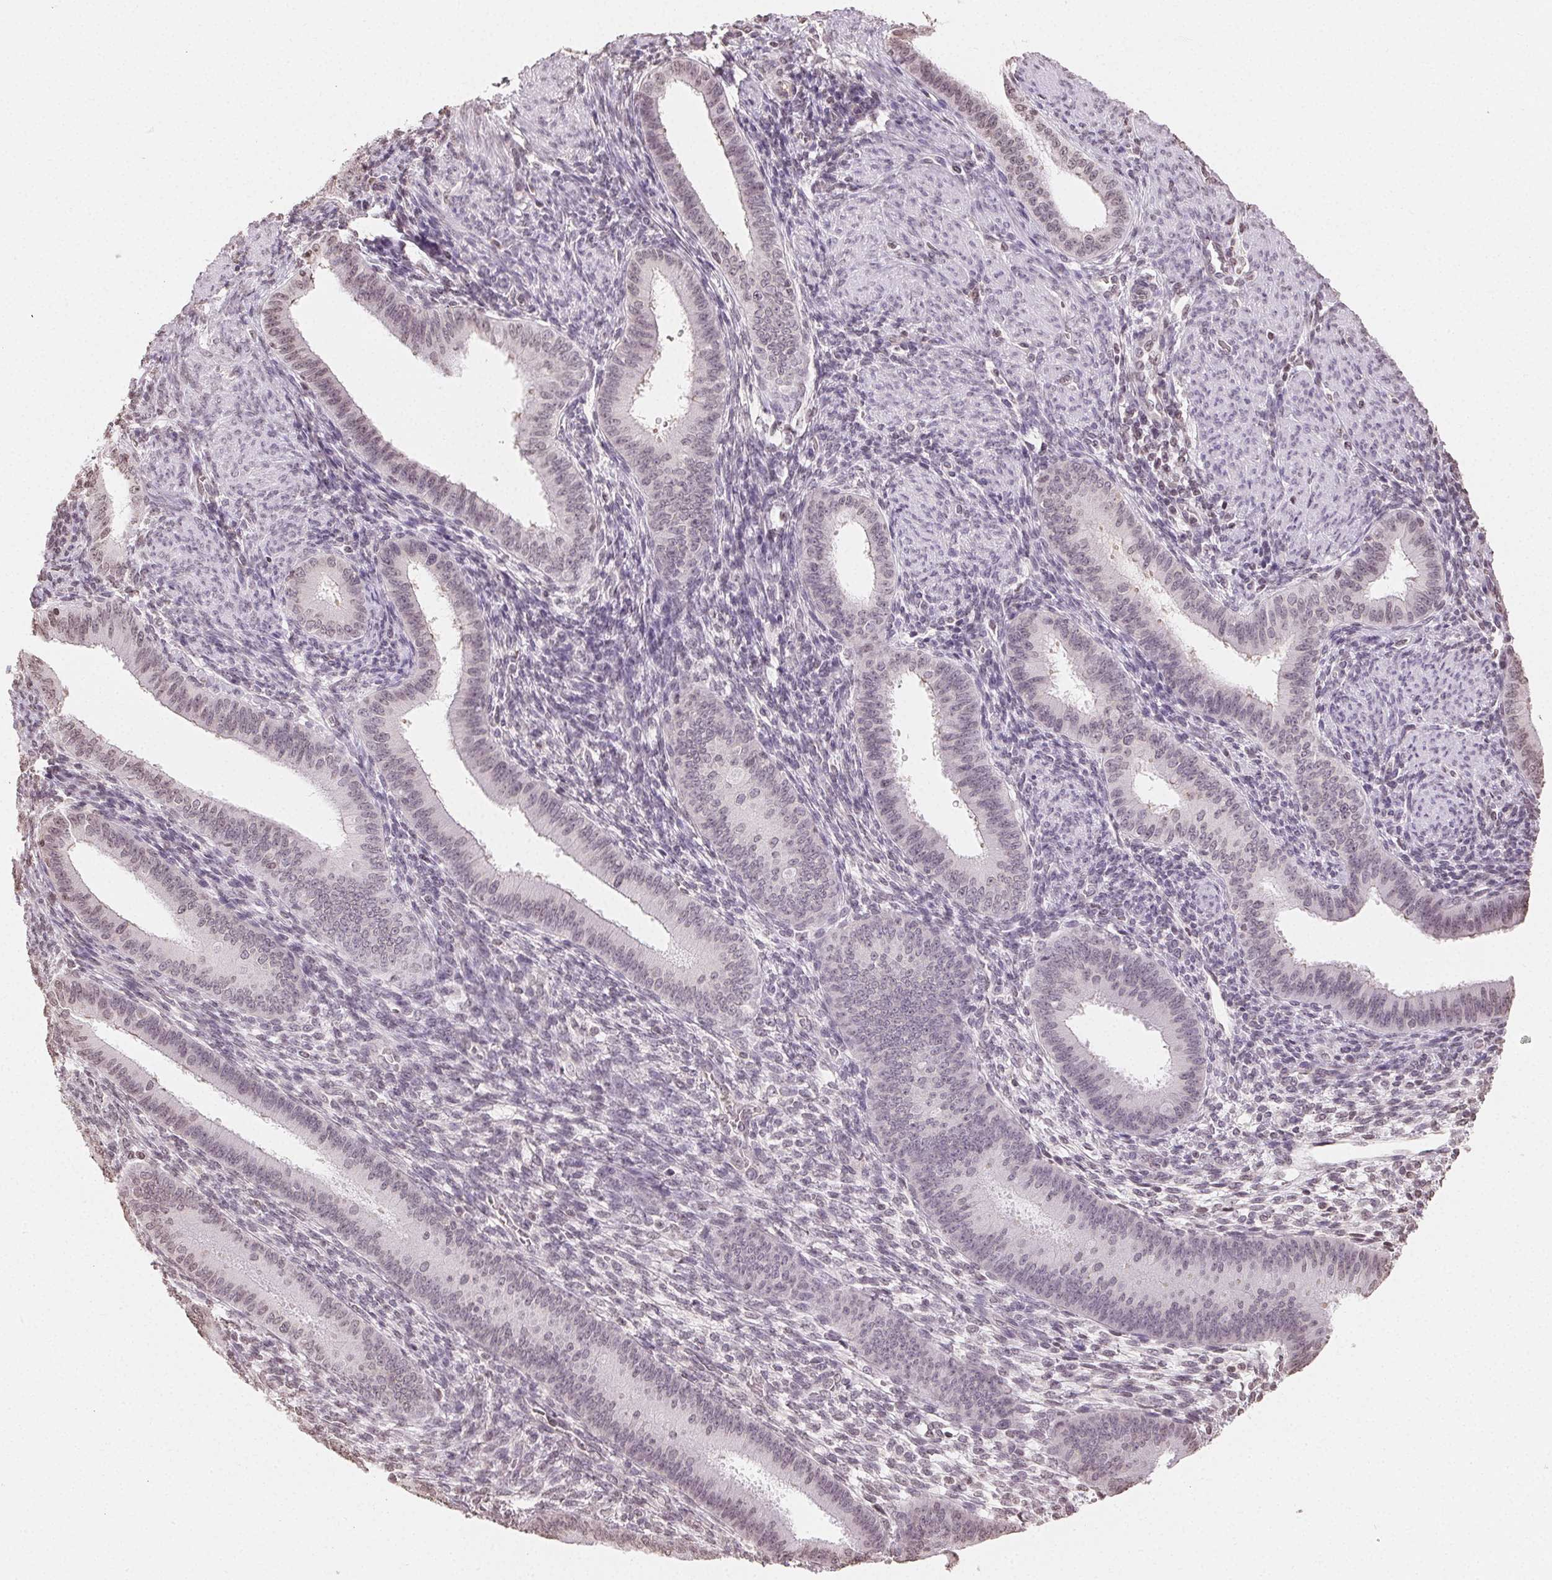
{"staining": {"intensity": "weak", "quantity": "25%-75%", "location": "nuclear"}, "tissue": "endometrium", "cell_type": "Cells in endometrial stroma", "image_type": "normal", "snomed": [{"axis": "morphology", "description": "Normal tissue, NOS"}, {"axis": "topography", "description": "Endometrium"}], "caption": "Weak nuclear positivity for a protein is identified in approximately 25%-75% of cells in endometrial stroma of benign endometrium using IHC.", "gene": "TBP", "patient": {"sex": "female", "age": 39}}